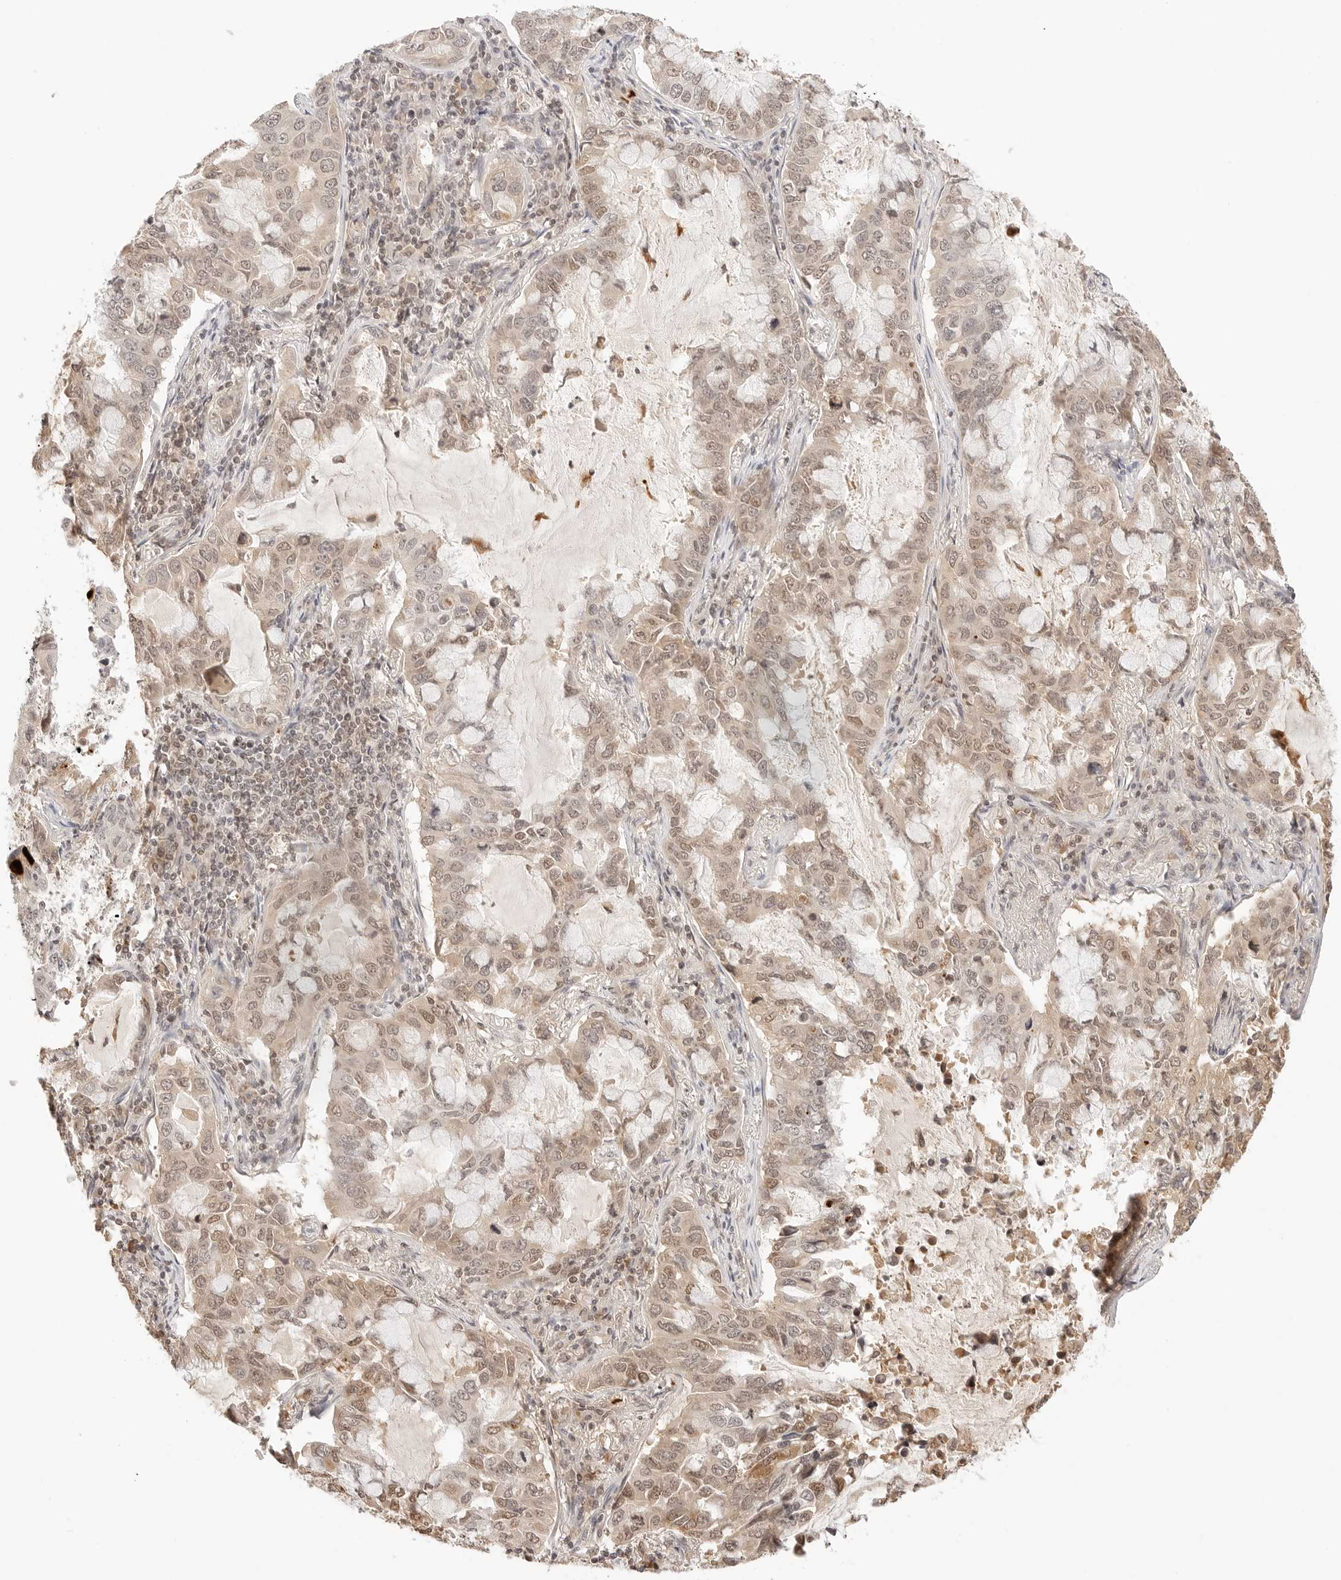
{"staining": {"intensity": "weak", "quantity": ">75%", "location": "cytoplasmic/membranous,nuclear"}, "tissue": "lung cancer", "cell_type": "Tumor cells", "image_type": "cancer", "snomed": [{"axis": "morphology", "description": "Adenocarcinoma, NOS"}, {"axis": "topography", "description": "Lung"}], "caption": "Lung cancer (adenocarcinoma) tissue exhibits weak cytoplasmic/membranous and nuclear staining in about >75% of tumor cells", "gene": "SEPTIN4", "patient": {"sex": "male", "age": 64}}